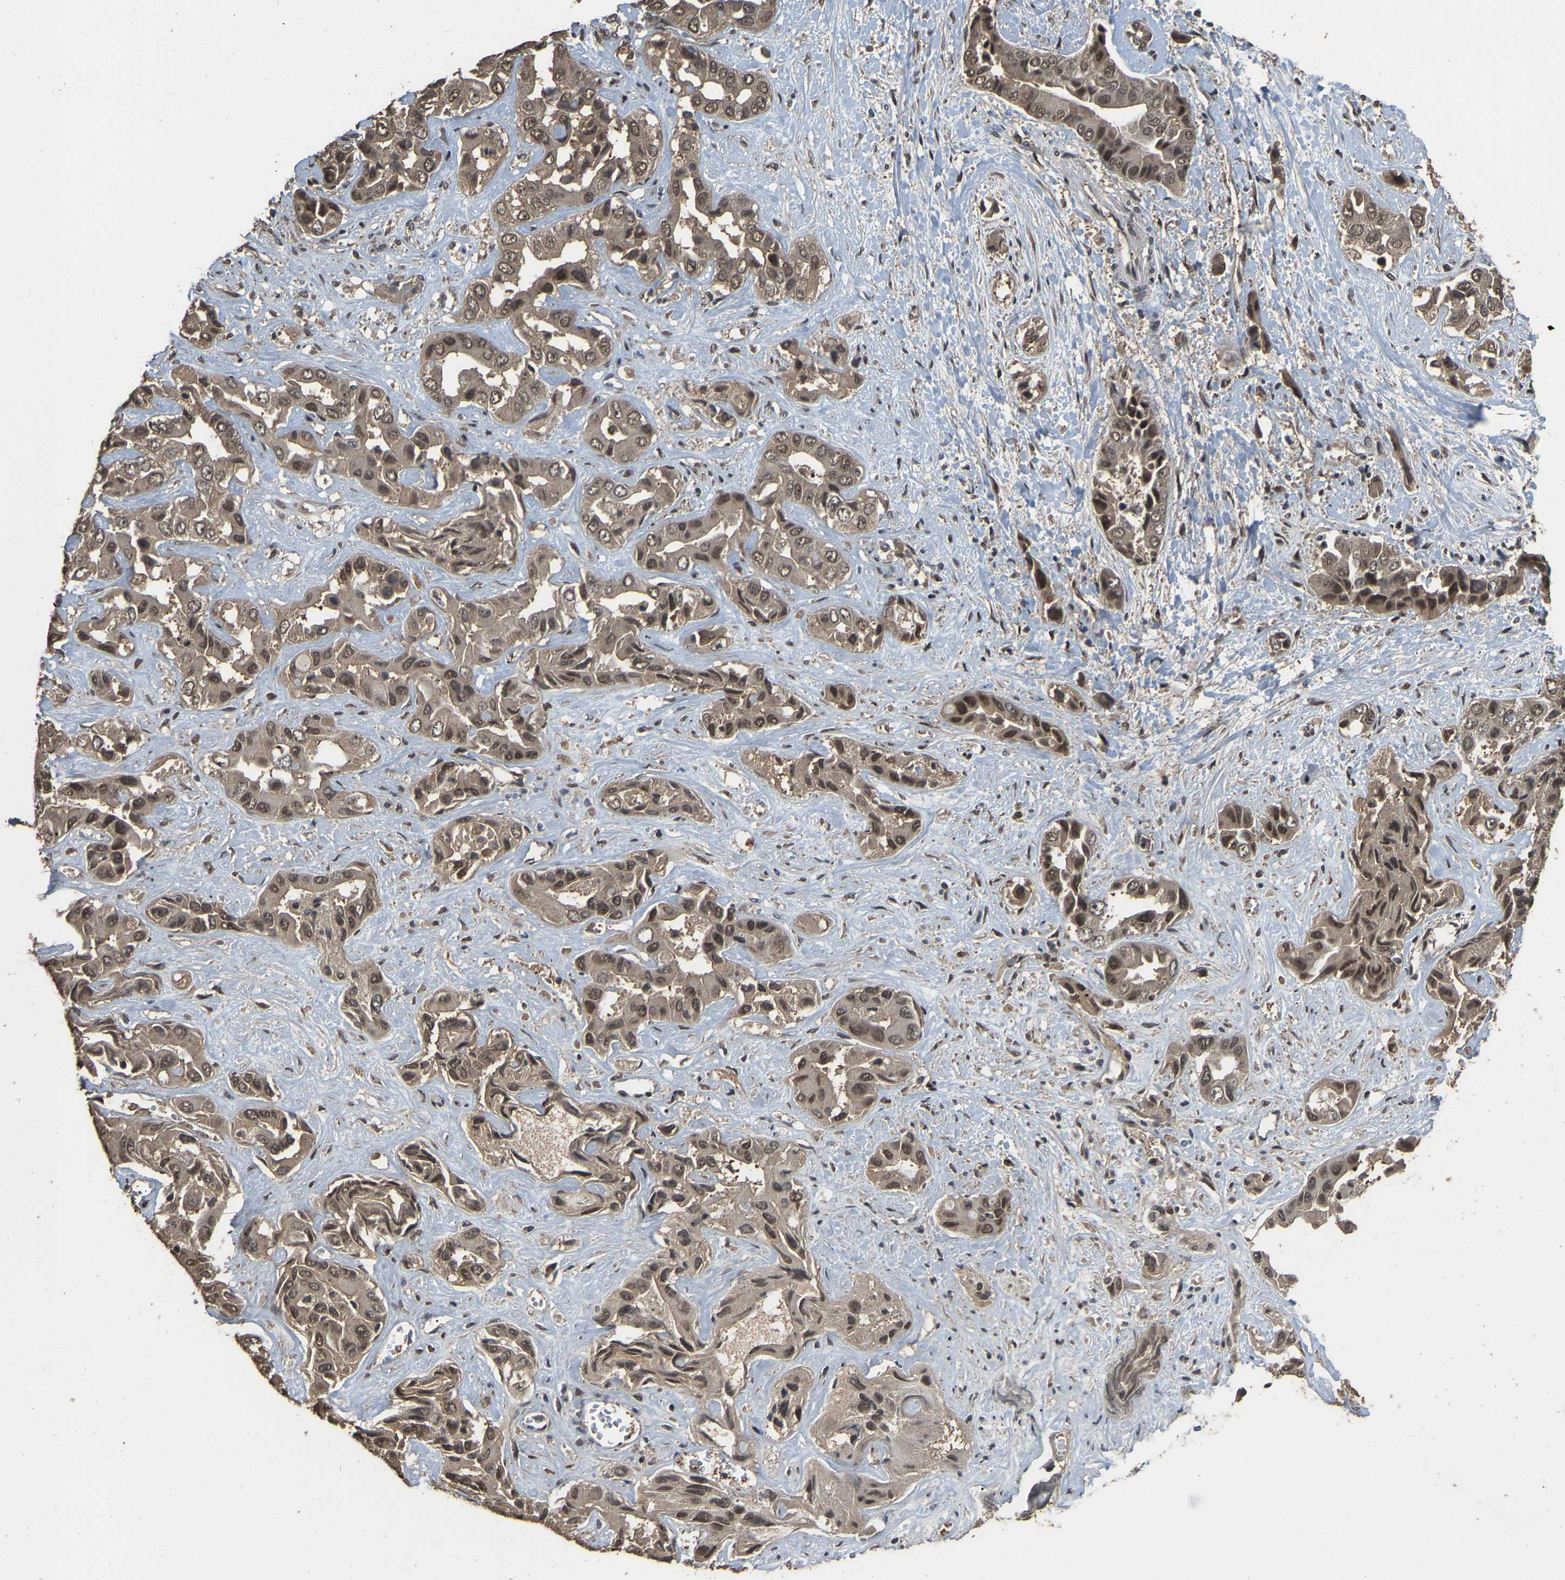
{"staining": {"intensity": "weak", "quantity": "25%-75%", "location": "cytoplasmic/membranous,nuclear"}, "tissue": "liver cancer", "cell_type": "Tumor cells", "image_type": "cancer", "snomed": [{"axis": "morphology", "description": "Cholangiocarcinoma"}, {"axis": "topography", "description": "Liver"}], "caption": "Immunohistochemistry (DAB (3,3'-diaminobenzidine)) staining of liver cancer (cholangiocarcinoma) exhibits weak cytoplasmic/membranous and nuclear protein positivity in about 25%-75% of tumor cells. (IHC, brightfield microscopy, high magnification).", "gene": "ARHGAP23", "patient": {"sex": "female", "age": 52}}